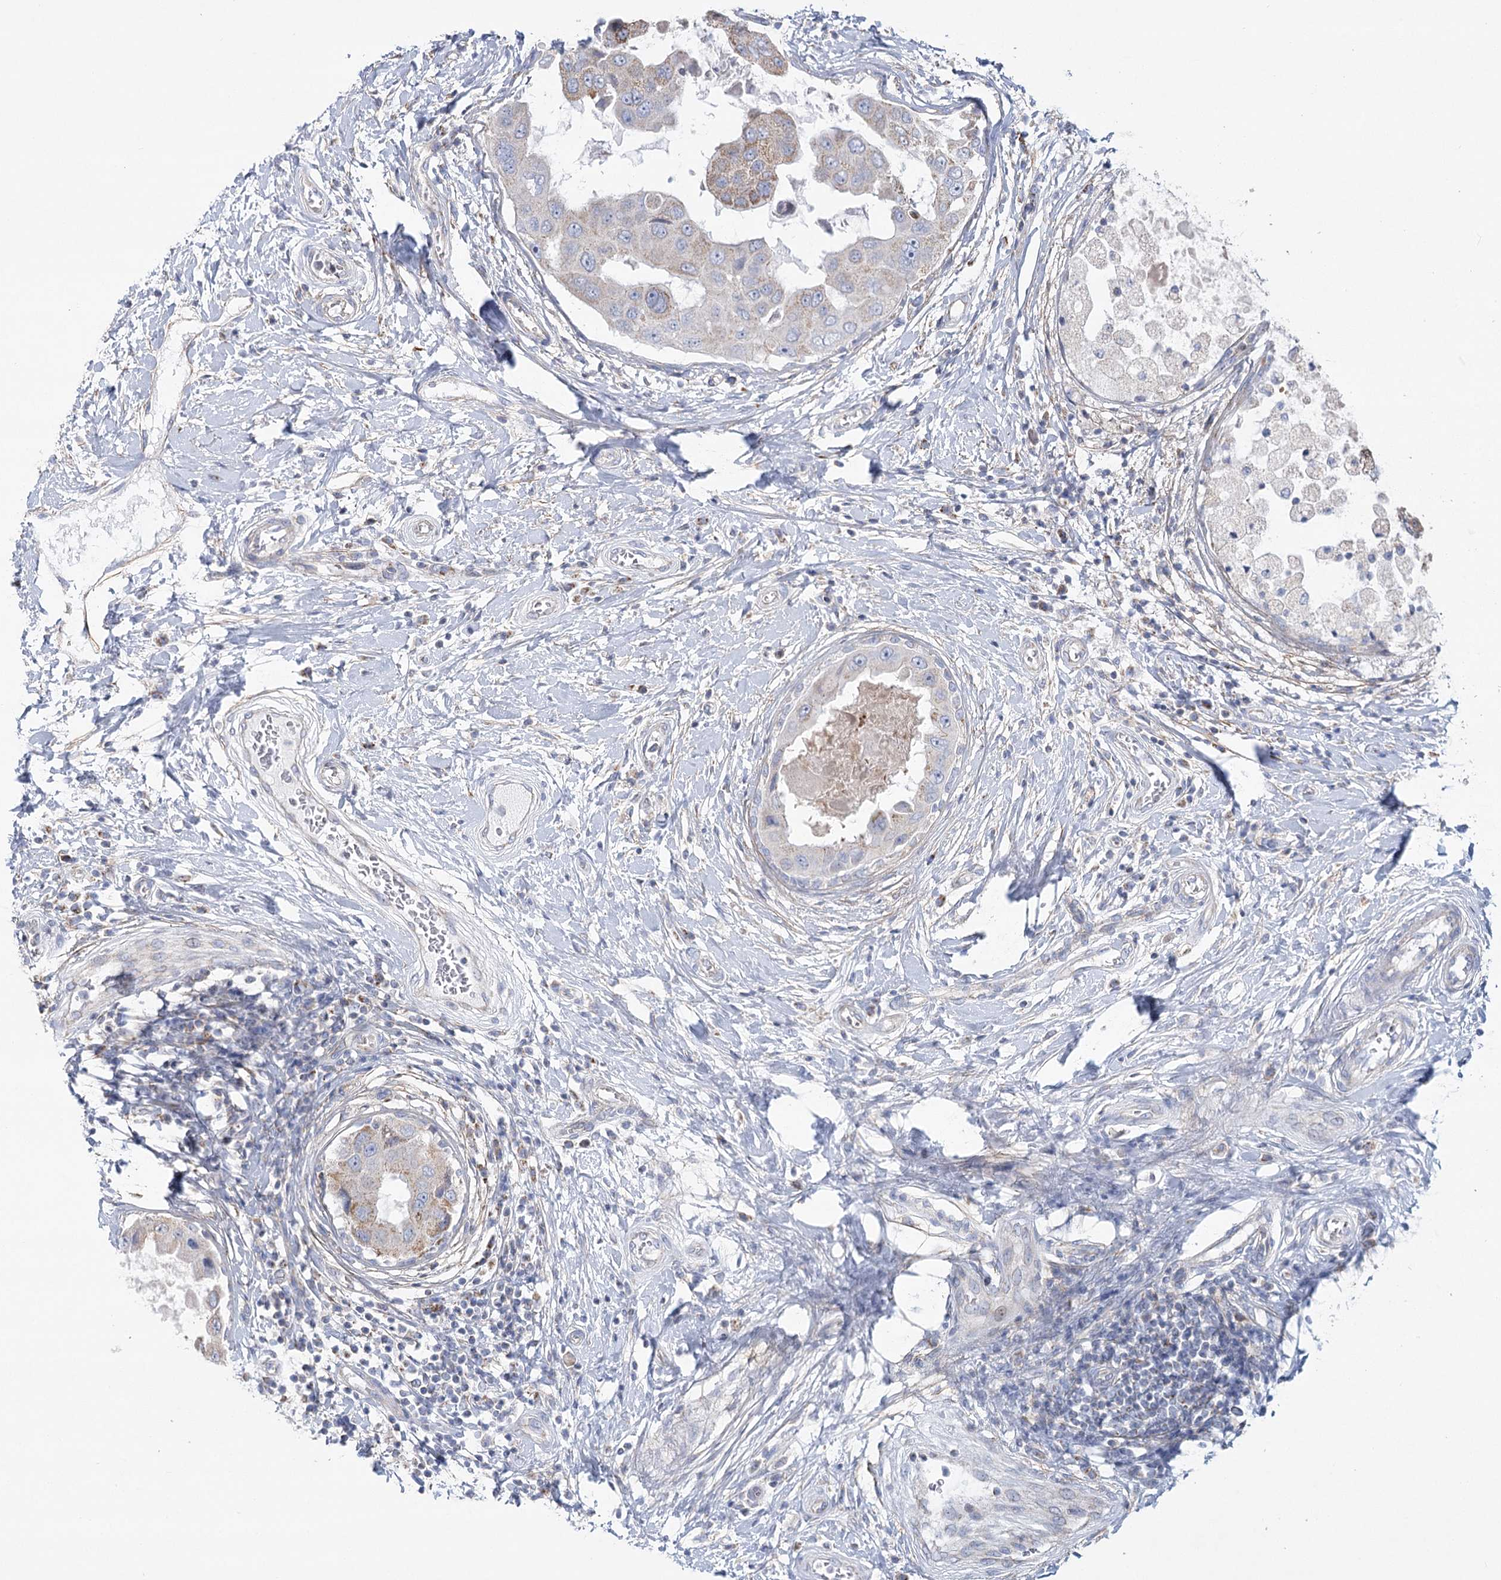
{"staining": {"intensity": "weak", "quantity": "<25%", "location": "cytoplasmic/membranous"}, "tissue": "breast cancer", "cell_type": "Tumor cells", "image_type": "cancer", "snomed": [{"axis": "morphology", "description": "Duct carcinoma"}, {"axis": "topography", "description": "Breast"}], "caption": "Immunohistochemistry photomicrograph of neoplastic tissue: human intraductal carcinoma (breast) stained with DAB reveals no significant protein expression in tumor cells.", "gene": "SNX7", "patient": {"sex": "female", "age": 27}}